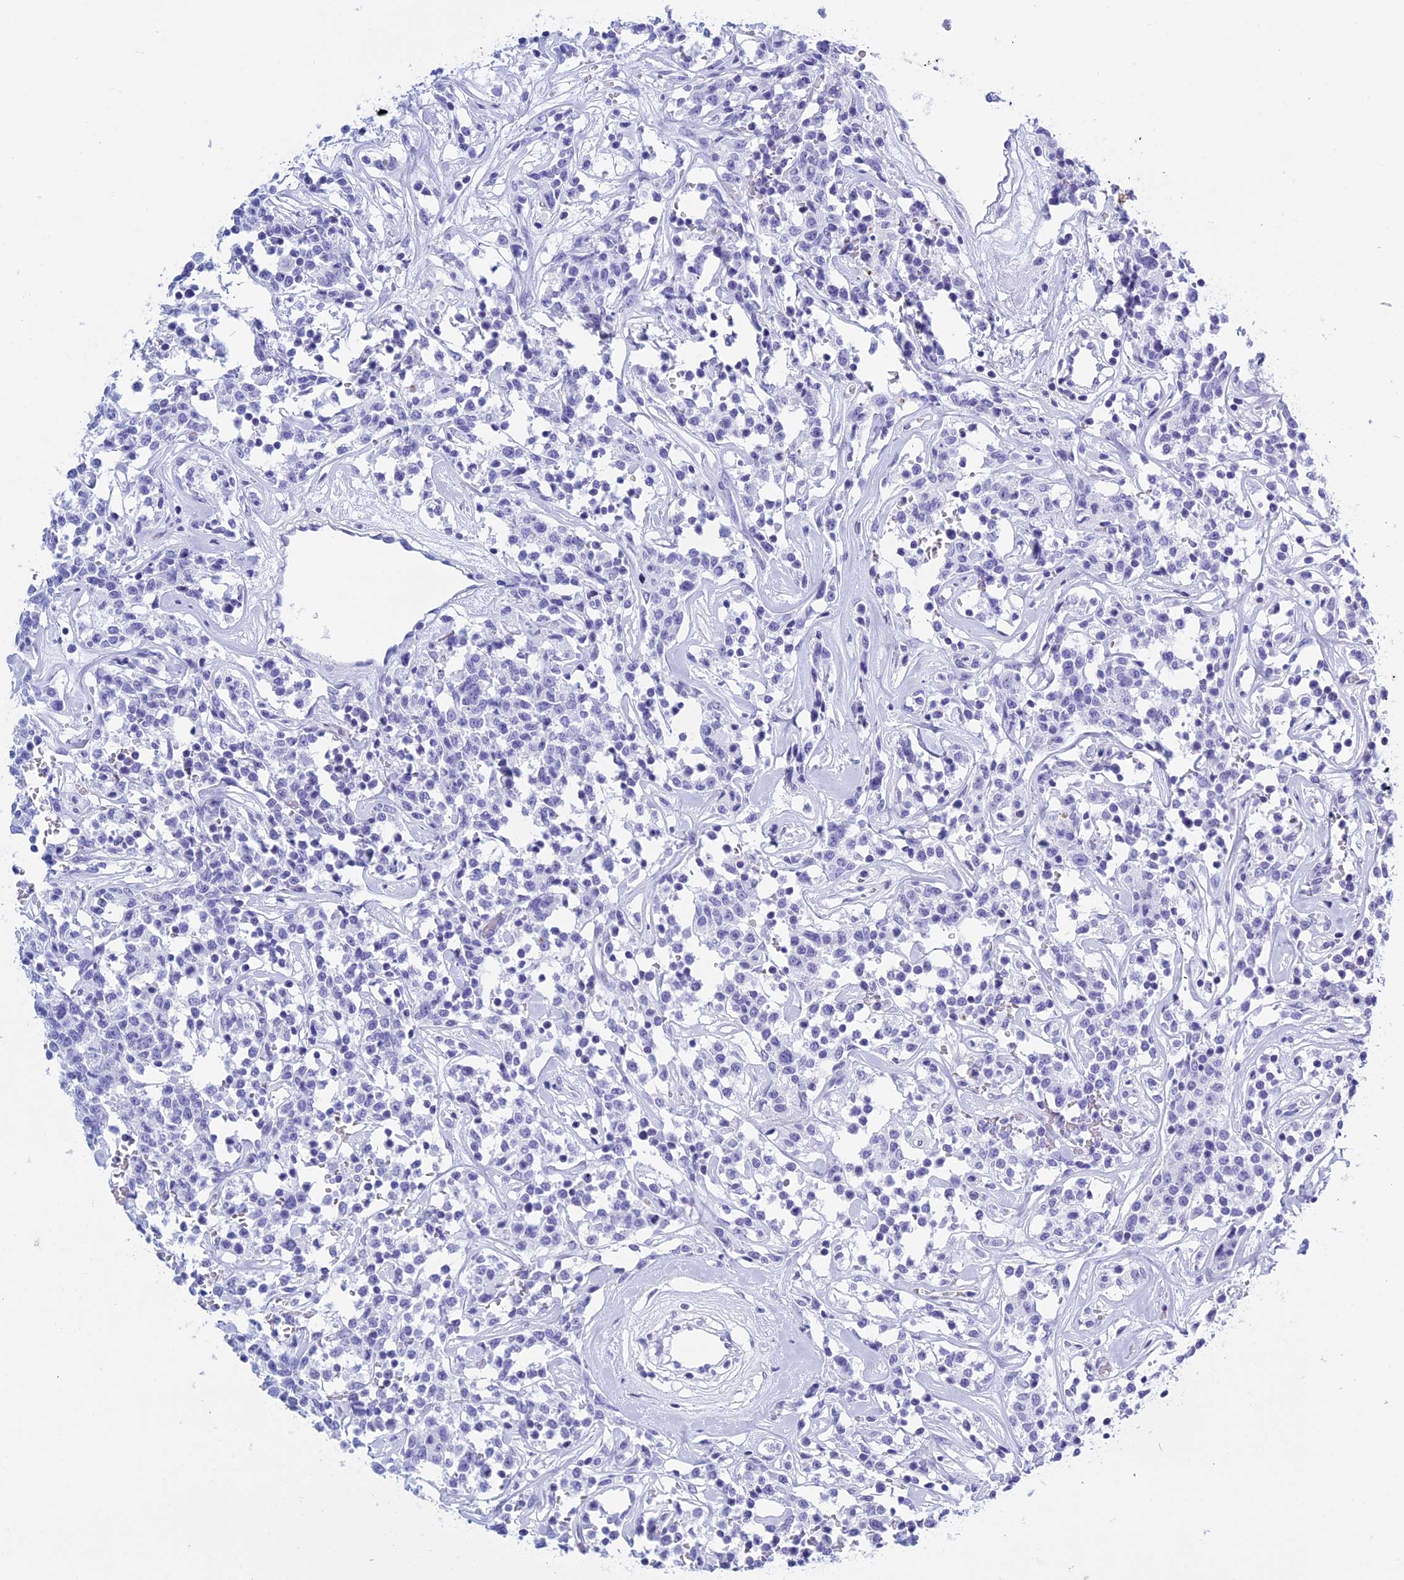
{"staining": {"intensity": "negative", "quantity": "none", "location": "none"}, "tissue": "lymphoma", "cell_type": "Tumor cells", "image_type": "cancer", "snomed": [{"axis": "morphology", "description": "Malignant lymphoma, non-Hodgkin's type, Low grade"}, {"axis": "topography", "description": "Small intestine"}], "caption": "Human lymphoma stained for a protein using immunohistochemistry (IHC) shows no staining in tumor cells.", "gene": "KCTD21", "patient": {"sex": "female", "age": 59}}